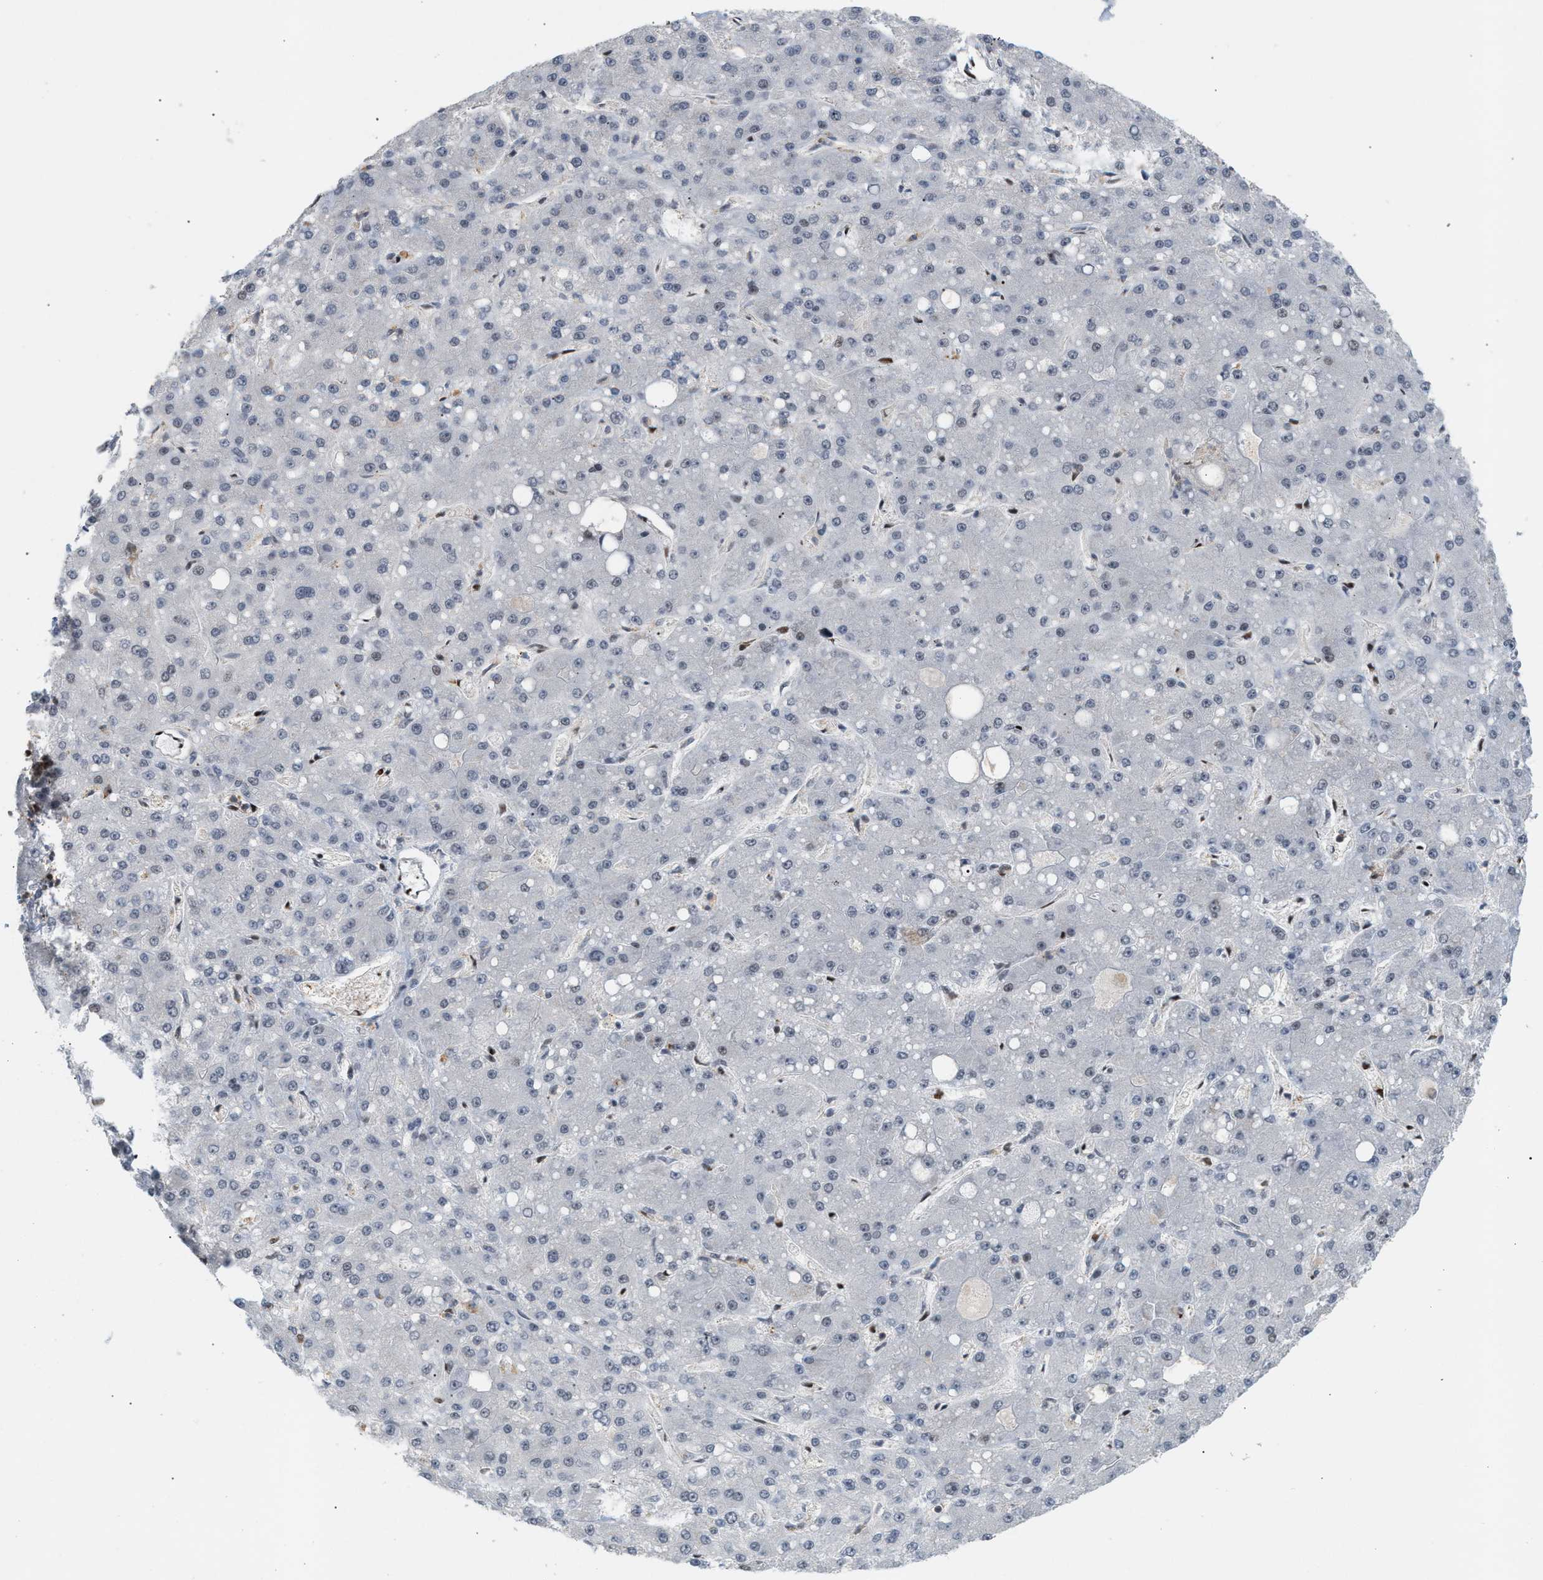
{"staining": {"intensity": "negative", "quantity": "none", "location": "none"}, "tissue": "liver cancer", "cell_type": "Tumor cells", "image_type": "cancer", "snomed": [{"axis": "morphology", "description": "Carcinoma, Hepatocellular, NOS"}, {"axis": "topography", "description": "Liver"}], "caption": "High power microscopy image of an immunohistochemistry image of hepatocellular carcinoma (liver), revealing no significant staining in tumor cells.", "gene": "RNASEK-C17orf49", "patient": {"sex": "male", "age": 67}}